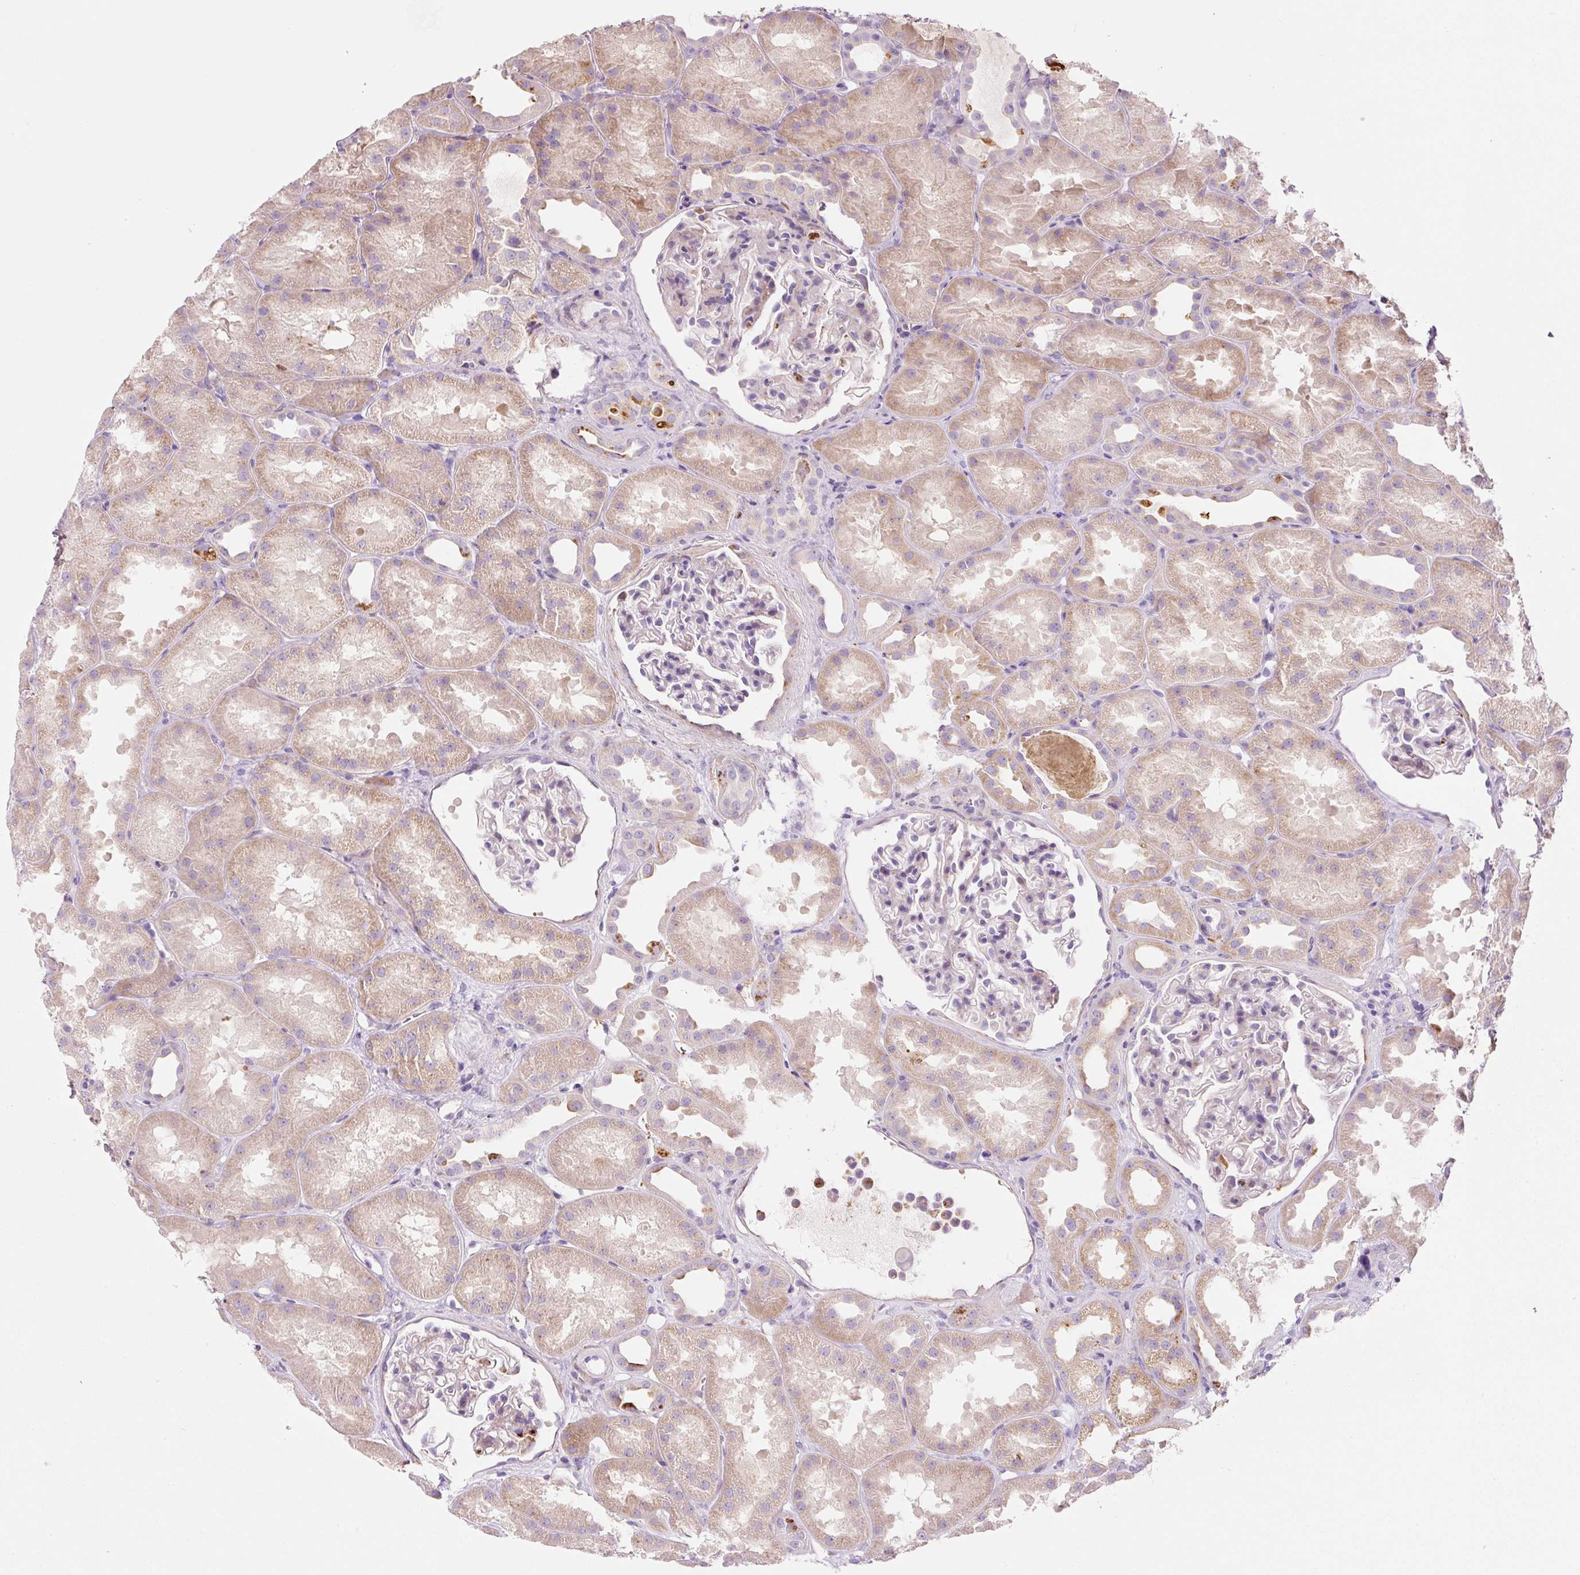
{"staining": {"intensity": "negative", "quantity": "none", "location": "none"}, "tissue": "kidney", "cell_type": "Cells in glomeruli", "image_type": "normal", "snomed": [{"axis": "morphology", "description": "Normal tissue, NOS"}, {"axis": "topography", "description": "Kidney"}], "caption": "Immunohistochemical staining of unremarkable kidney demonstrates no significant positivity in cells in glomeruli.", "gene": "TMC8", "patient": {"sex": "male", "age": 61}}